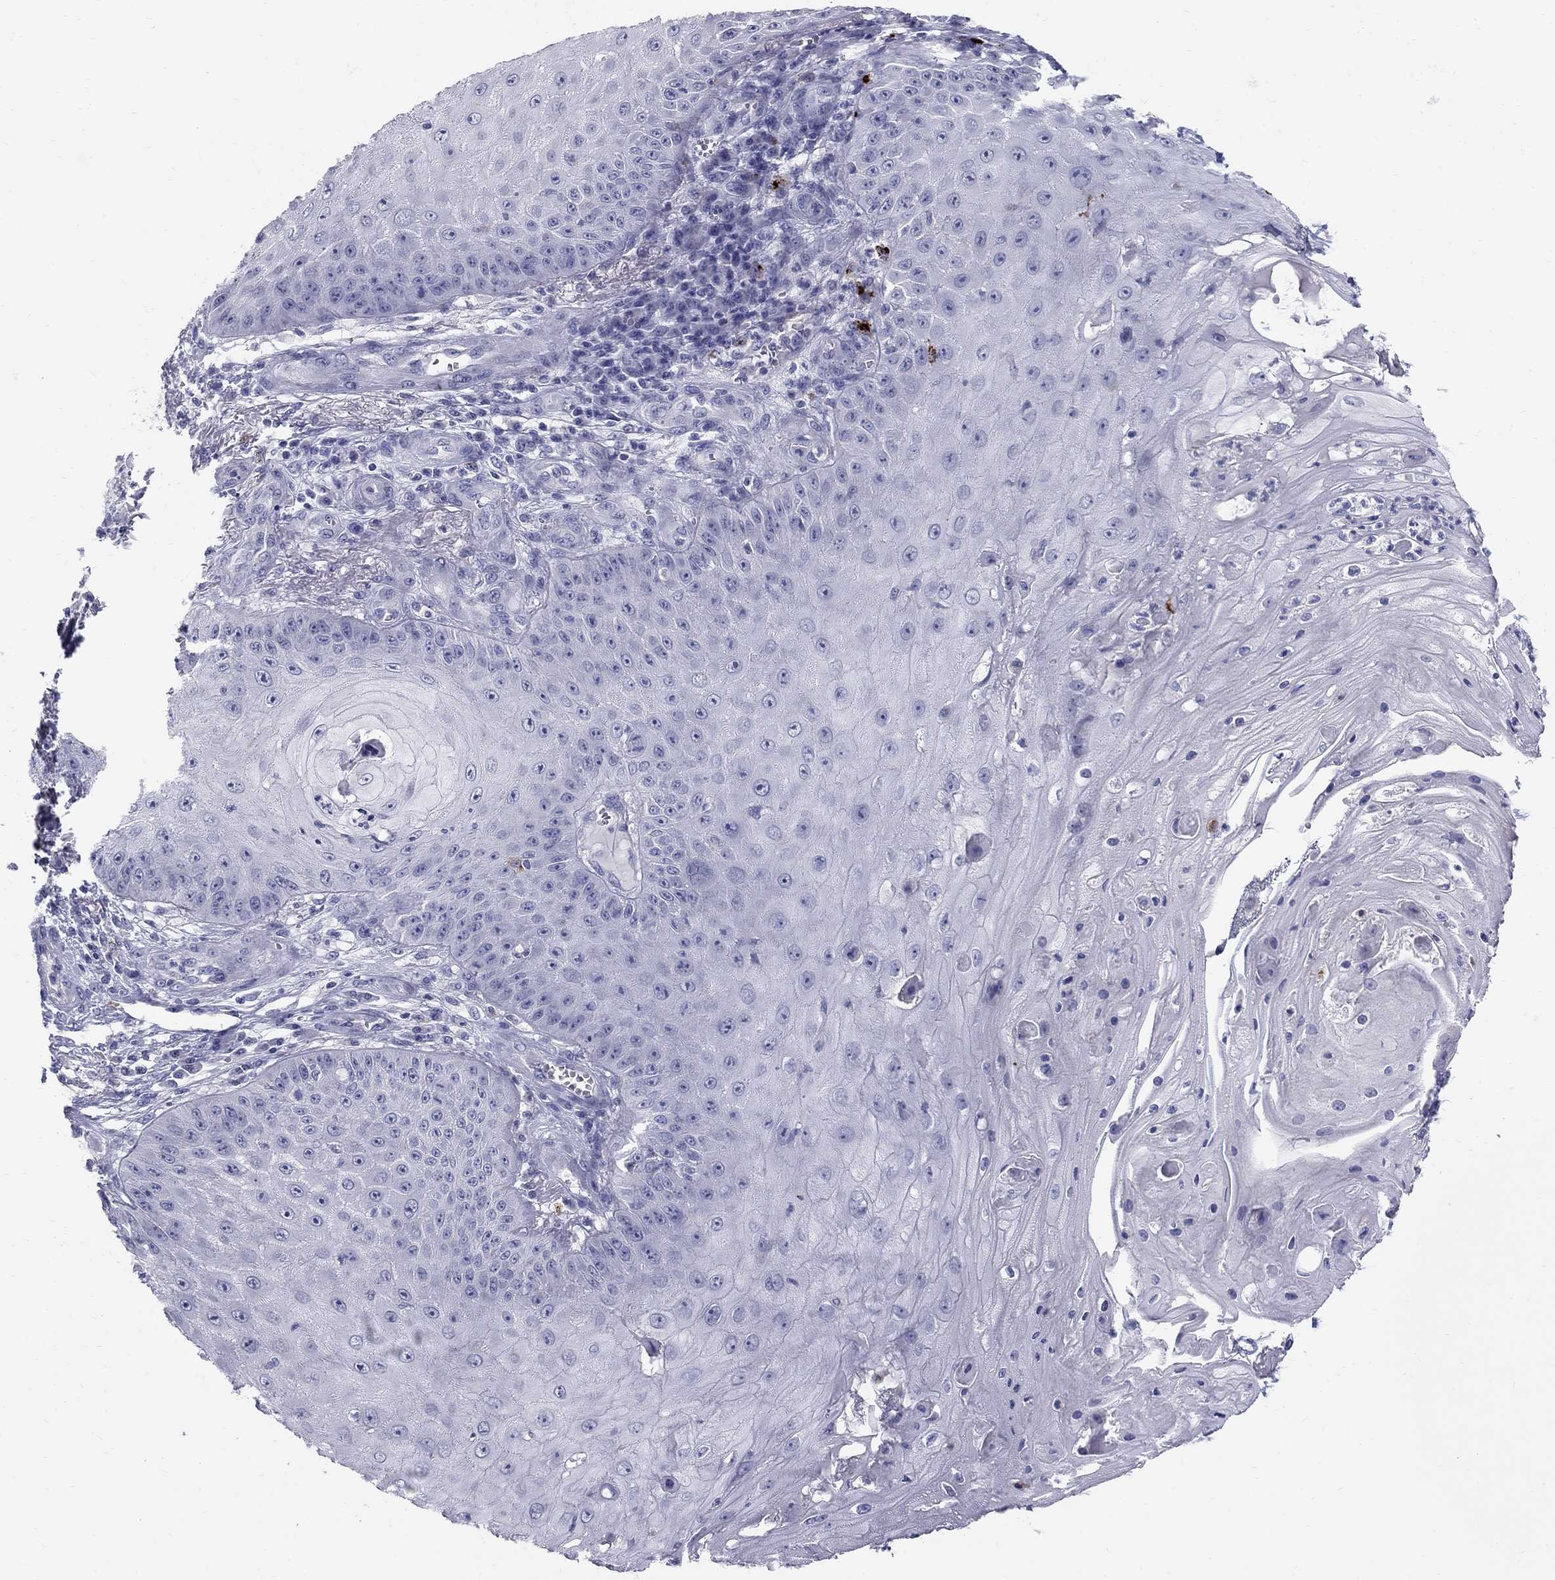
{"staining": {"intensity": "negative", "quantity": "none", "location": "none"}, "tissue": "skin cancer", "cell_type": "Tumor cells", "image_type": "cancer", "snomed": [{"axis": "morphology", "description": "Squamous cell carcinoma, NOS"}, {"axis": "topography", "description": "Skin"}], "caption": "Tumor cells show no significant staining in skin cancer (squamous cell carcinoma).", "gene": "TP53TG5", "patient": {"sex": "male", "age": 70}}